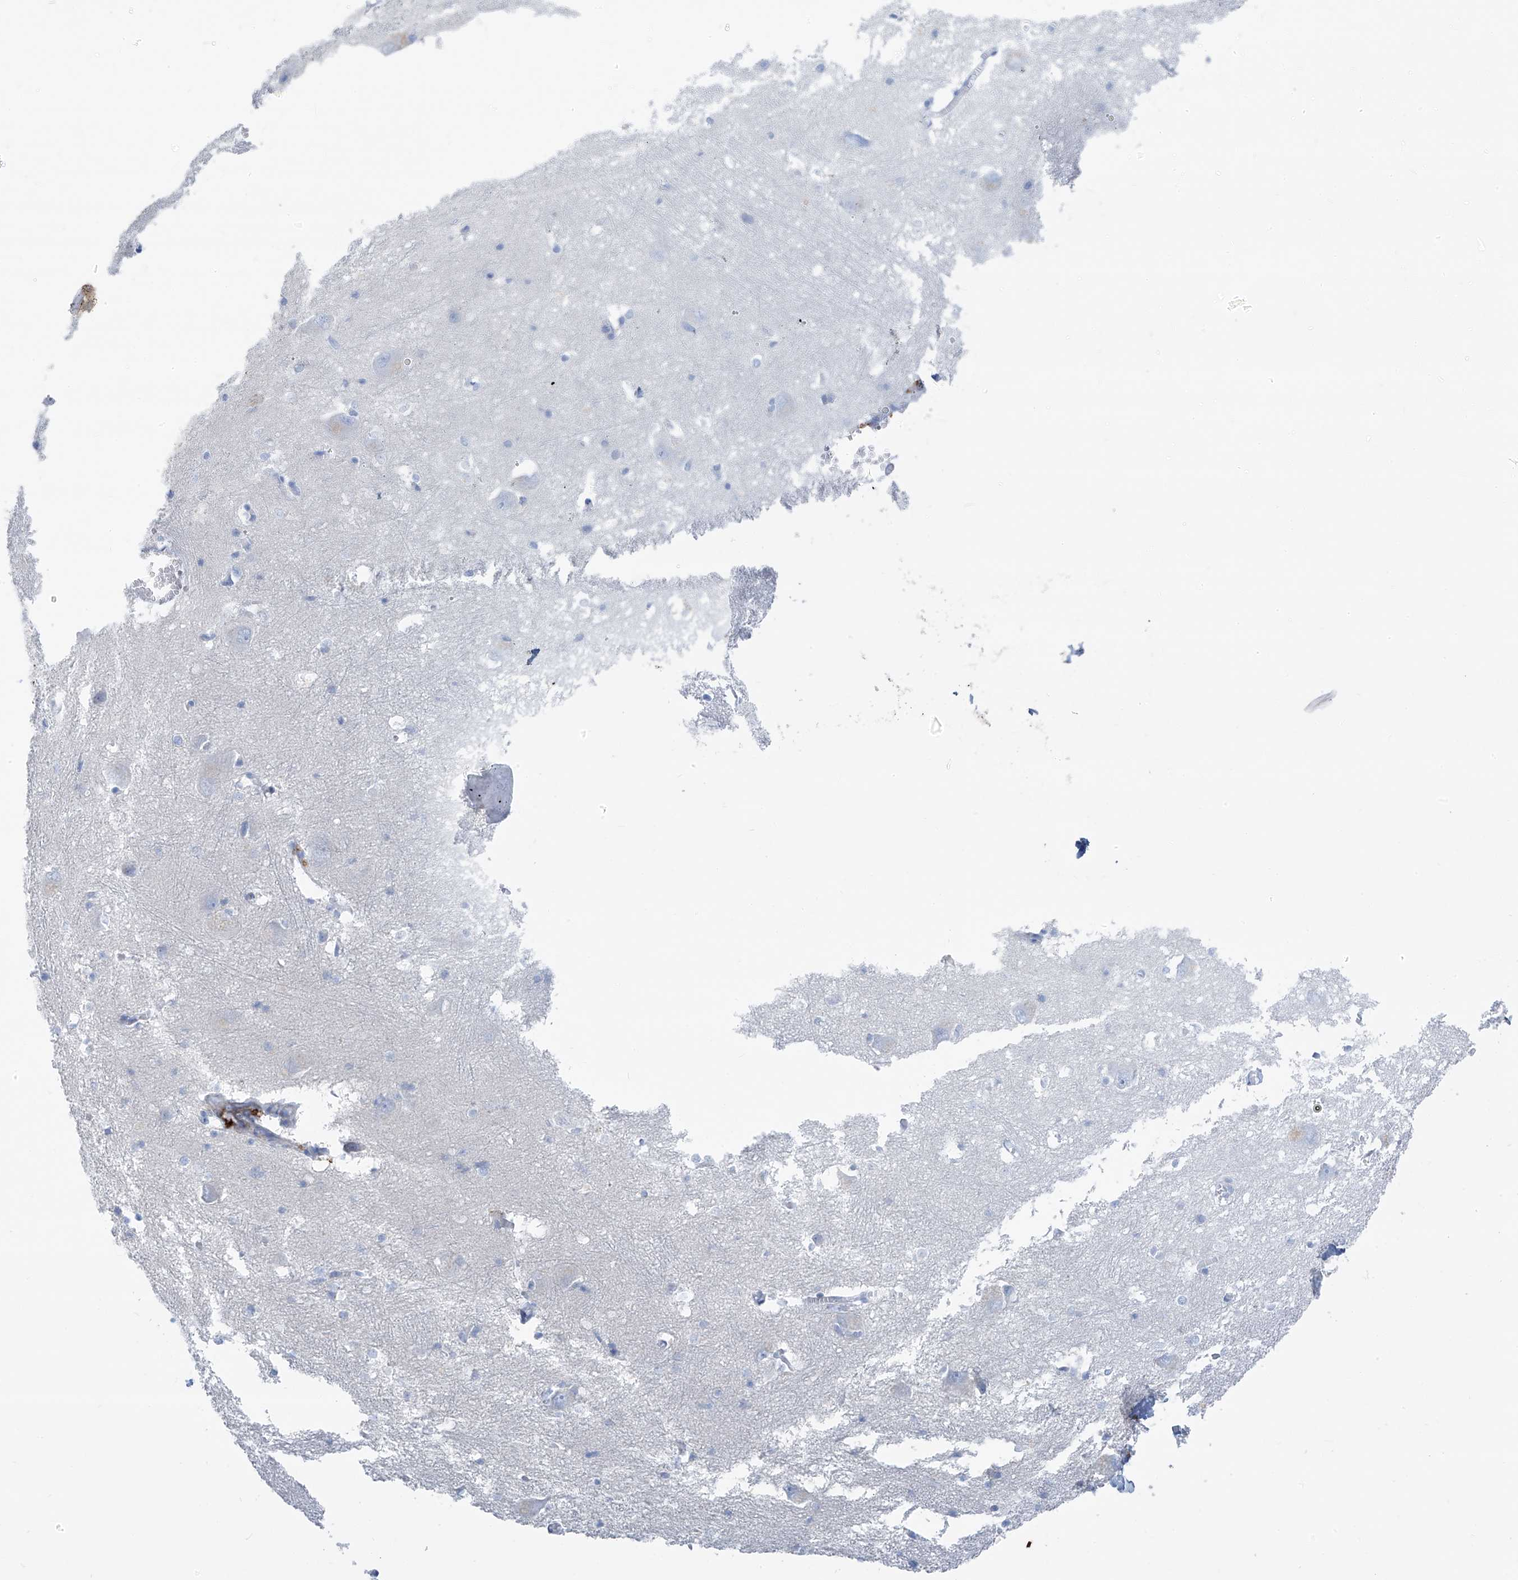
{"staining": {"intensity": "negative", "quantity": "none", "location": "none"}, "tissue": "caudate", "cell_type": "Glial cells", "image_type": "normal", "snomed": [{"axis": "morphology", "description": "Normal tissue, NOS"}, {"axis": "topography", "description": "Lateral ventricle wall"}], "caption": "Immunohistochemical staining of benign caudate reveals no significant positivity in glial cells. (IHC, brightfield microscopy, high magnification).", "gene": "GLMP", "patient": {"sex": "male", "age": 37}}